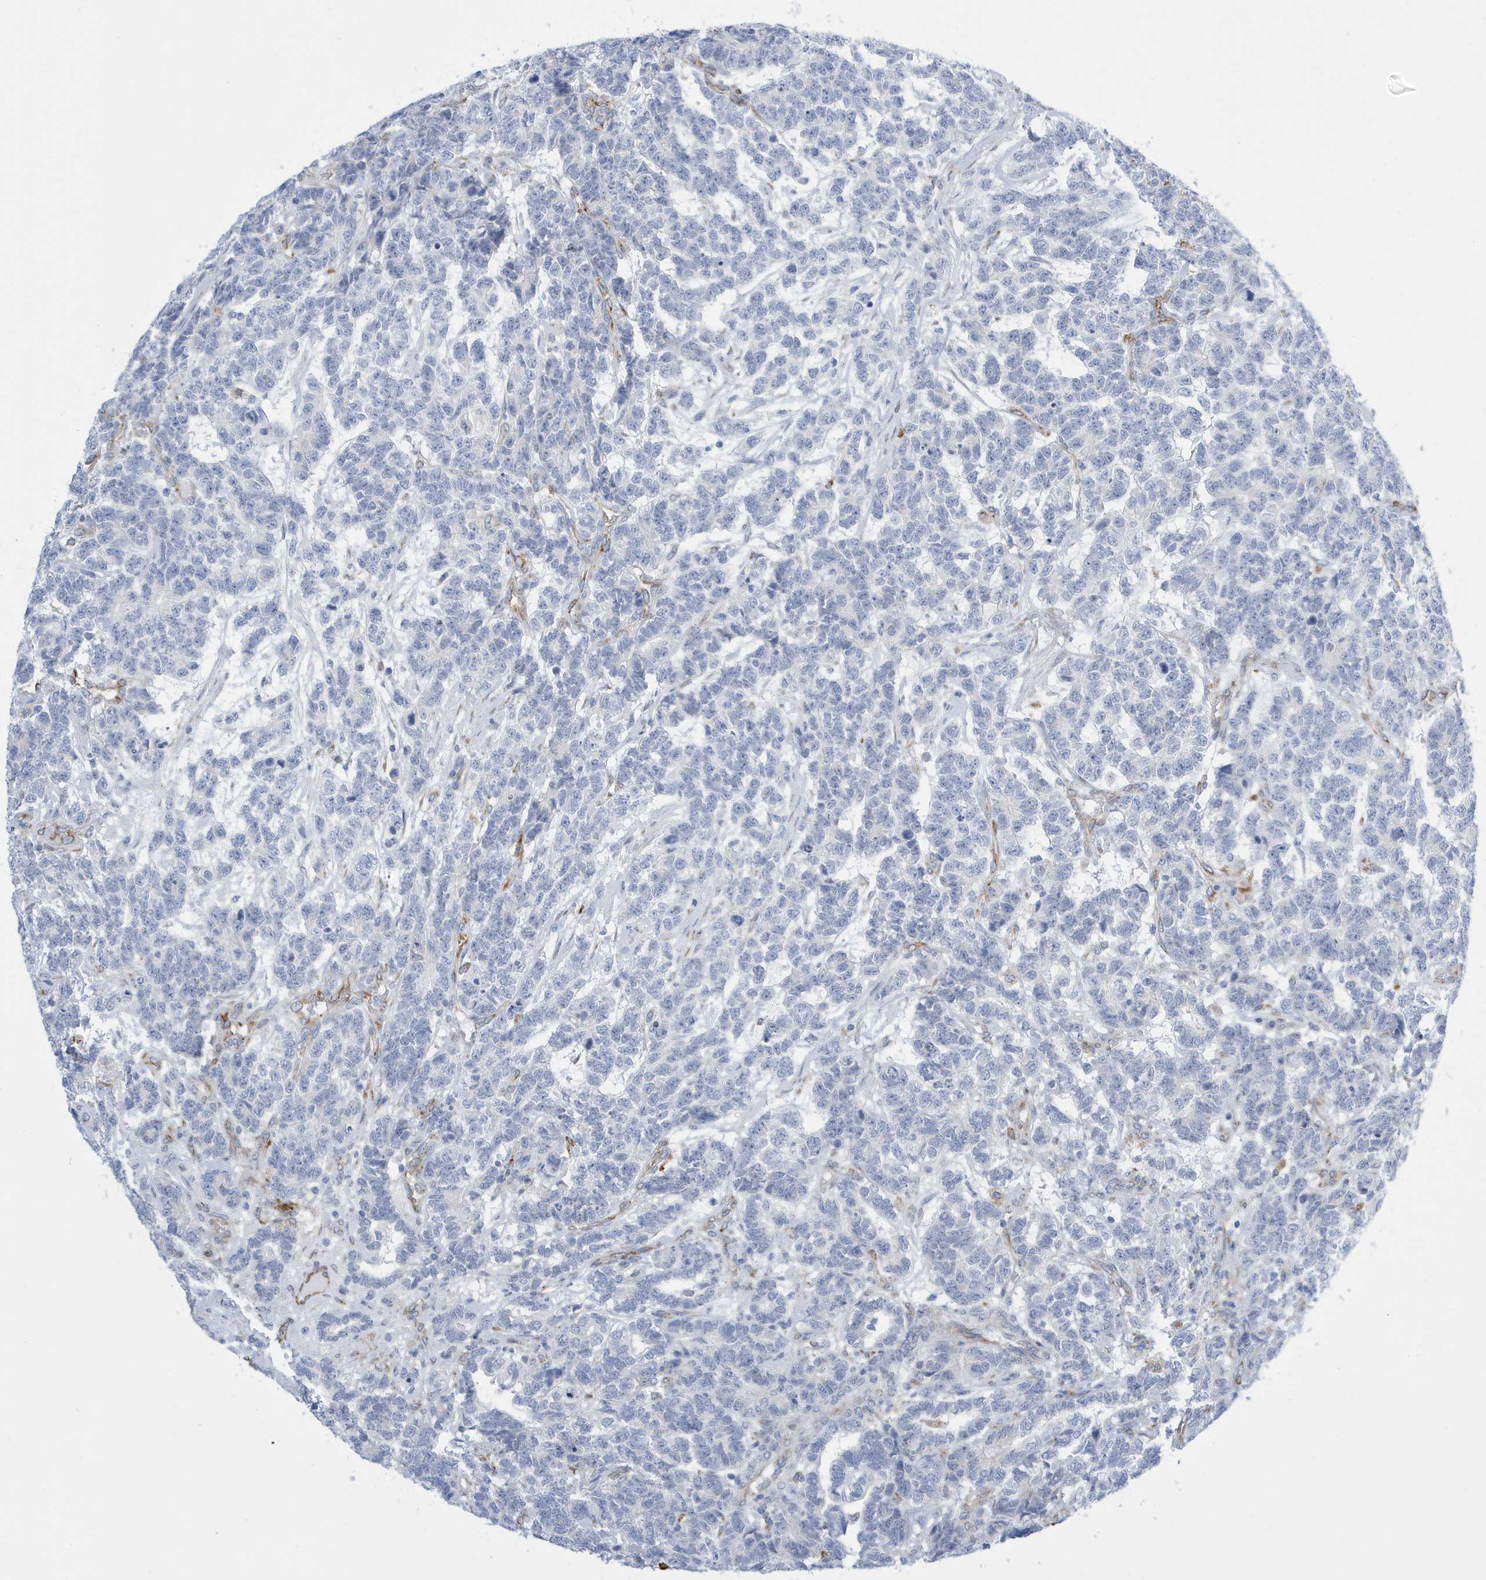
{"staining": {"intensity": "negative", "quantity": "none", "location": "none"}, "tissue": "testis cancer", "cell_type": "Tumor cells", "image_type": "cancer", "snomed": [{"axis": "morphology", "description": "Carcinoma, Embryonal, NOS"}, {"axis": "topography", "description": "Testis"}], "caption": "The micrograph exhibits no significant positivity in tumor cells of embryonal carcinoma (testis).", "gene": "SEMA3F", "patient": {"sex": "male", "age": 26}}